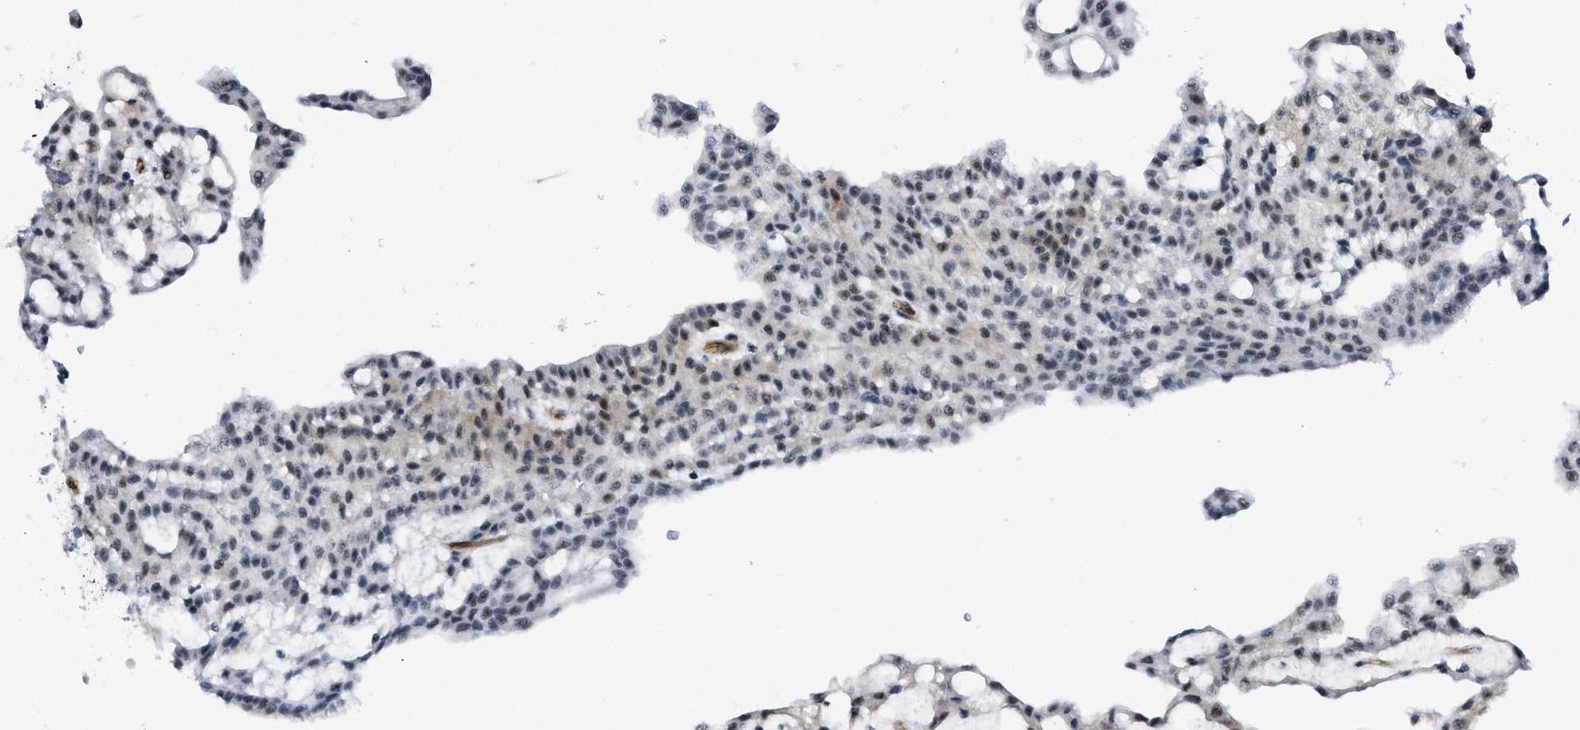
{"staining": {"intensity": "moderate", "quantity": "25%-75%", "location": "nuclear"}, "tissue": "renal cancer", "cell_type": "Tumor cells", "image_type": "cancer", "snomed": [{"axis": "morphology", "description": "Adenocarcinoma, NOS"}, {"axis": "topography", "description": "Kidney"}], "caption": "Immunohistochemistry of renal cancer exhibits medium levels of moderate nuclear staining in approximately 25%-75% of tumor cells. The staining was performed using DAB (3,3'-diaminobenzidine) to visualize the protein expression in brown, while the nuclei were stained in blue with hematoxylin (Magnification: 20x).", "gene": "LRRC8B", "patient": {"sex": "male", "age": 63}}